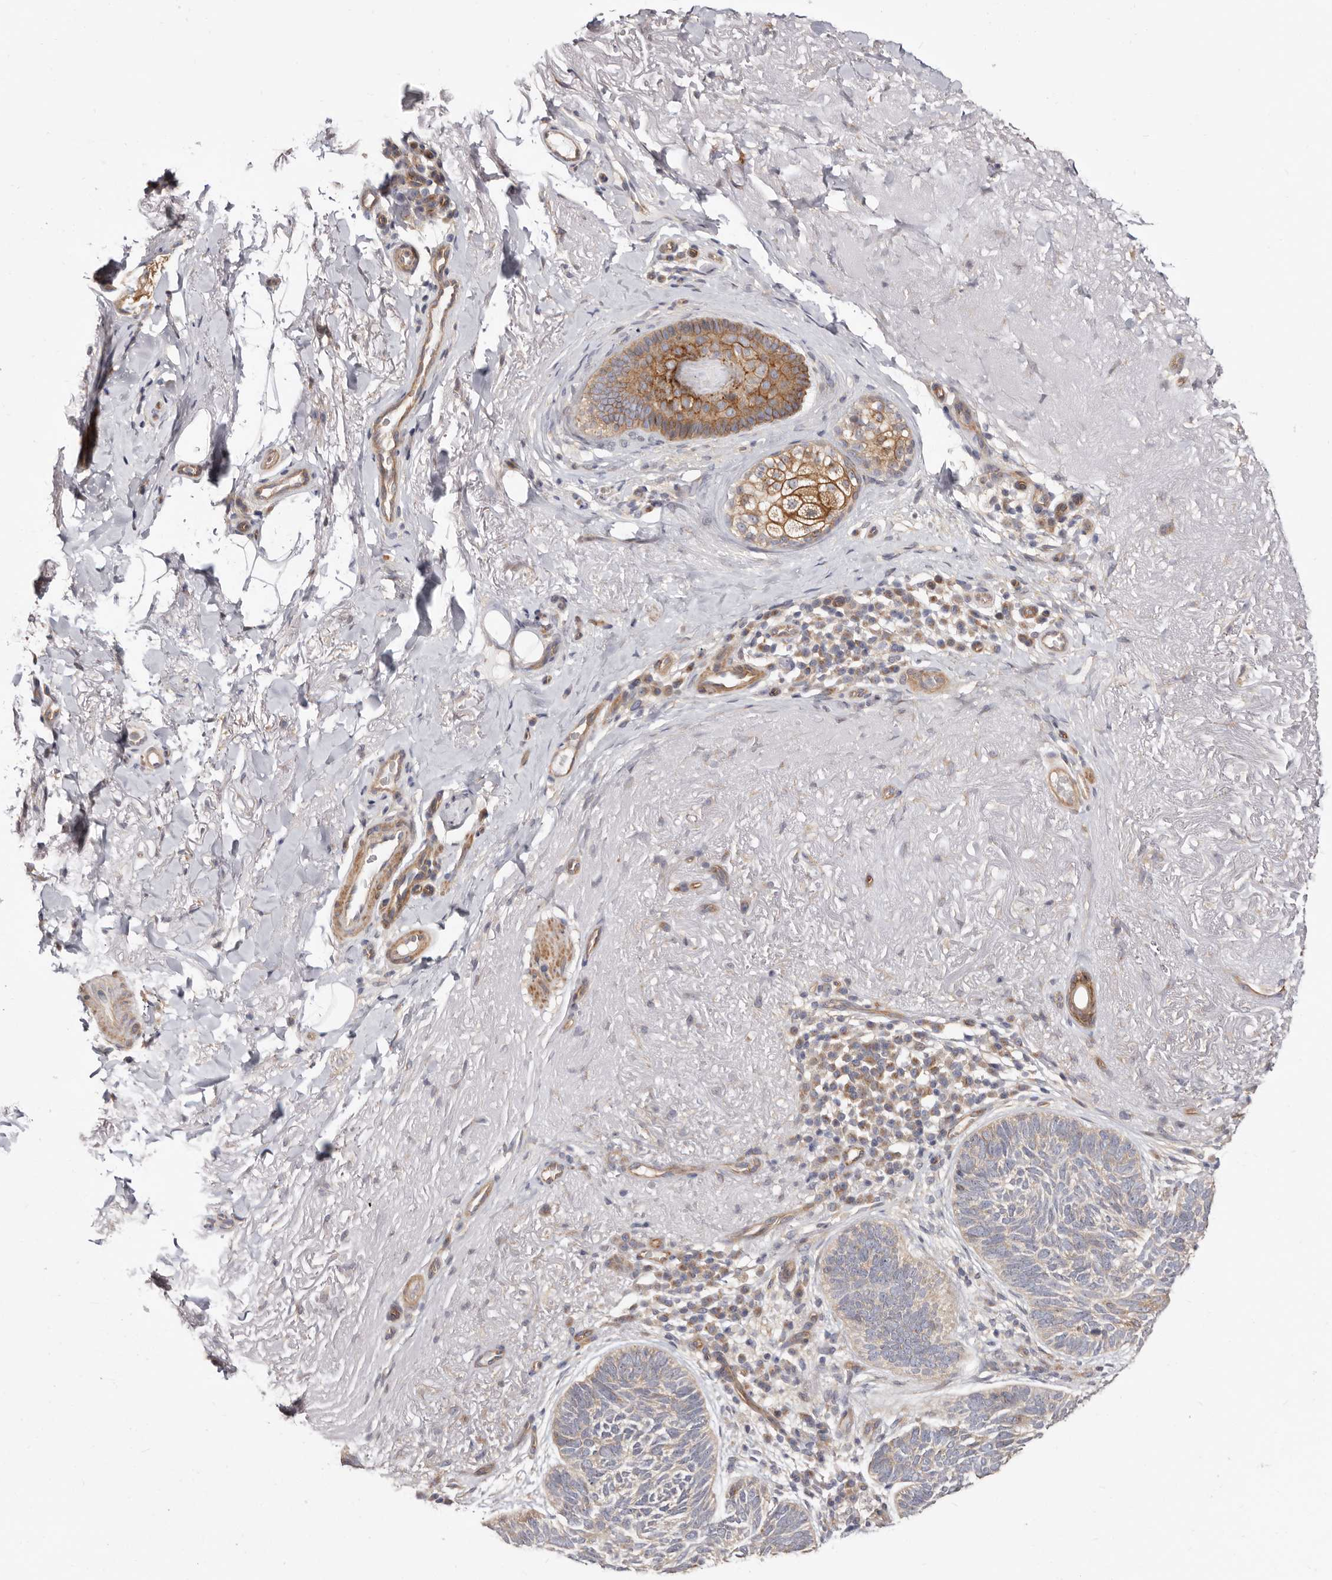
{"staining": {"intensity": "weak", "quantity": "25%-75%", "location": "cytoplasmic/membranous"}, "tissue": "skin cancer", "cell_type": "Tumor cells", "image_type": "cancer", "snomed": [{"axis": "morphology", "description": "Basal cell carcinoma"}, {"axis": "topography", "description": "Skin"}], "caption": "An immunohistochemistry (IHC) histopathology image of neoplastic tissue is shown. Protein staining in brown shows weak cytoplasmic/membranous positivity in skin basal cell carcinoma within tumor cells.", "gene": "GPATCH4", "patient": {"sex": "female", "age": 85}}